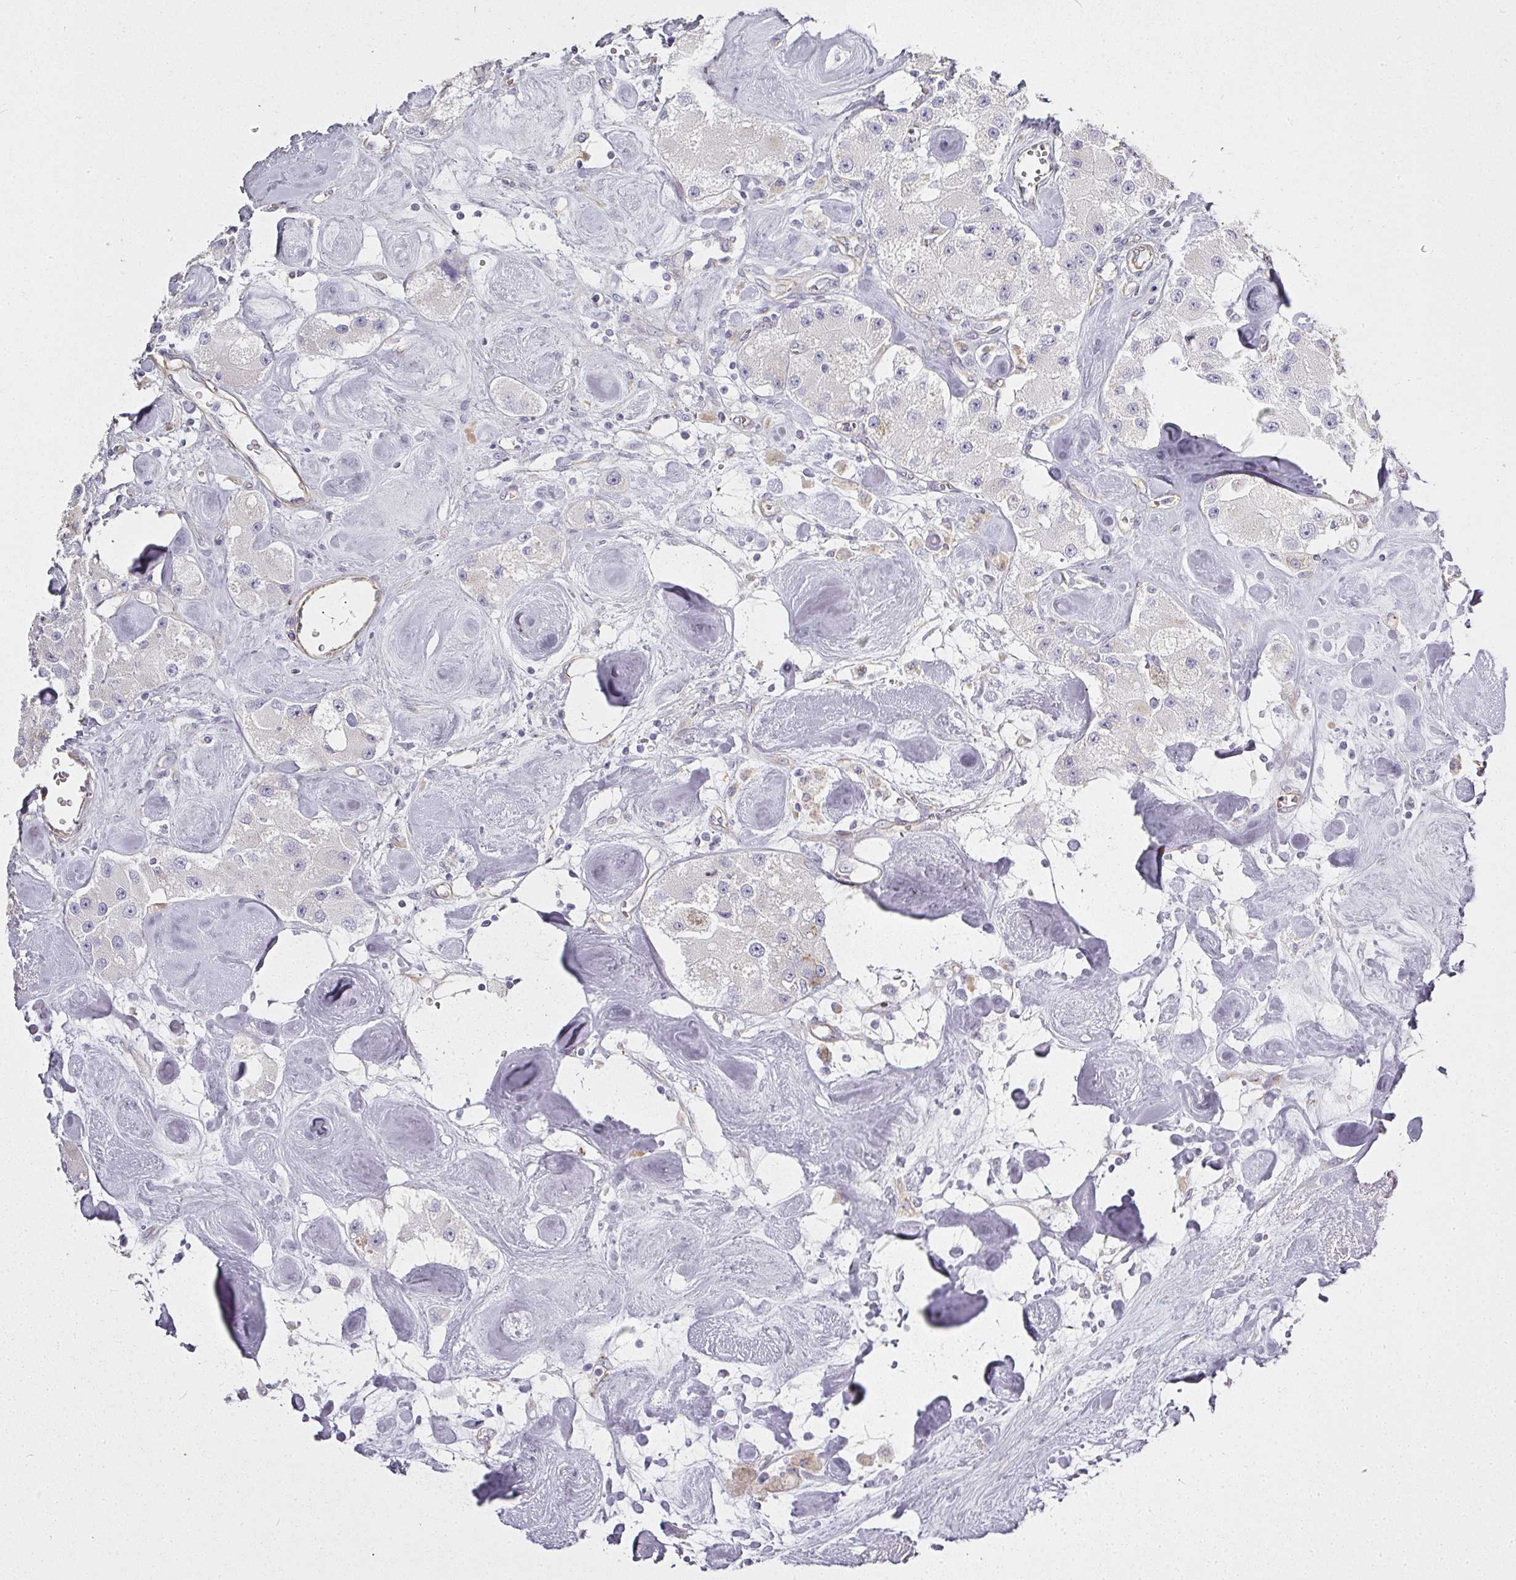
{"staining": {"intensity": "negative", "quantity": "none", "location": "none"}, "tissue": "carcinoid", "cell_type": "Tumor cells", "image_type": "cancer", "snomed": [{"axis": "morphology", "description": "Carcinoid, malignant, NOS"}, {"axis": "topography", "description": "Pancreas"}], "caption": "High power microscopy image of an immunohistochemistry (IHC) photomicrograph of malignant carcinoid, revealing no significant staining in tumor cells.", "gene": "ATP8B2", "patient": {"sex": "male", "age": 41}}